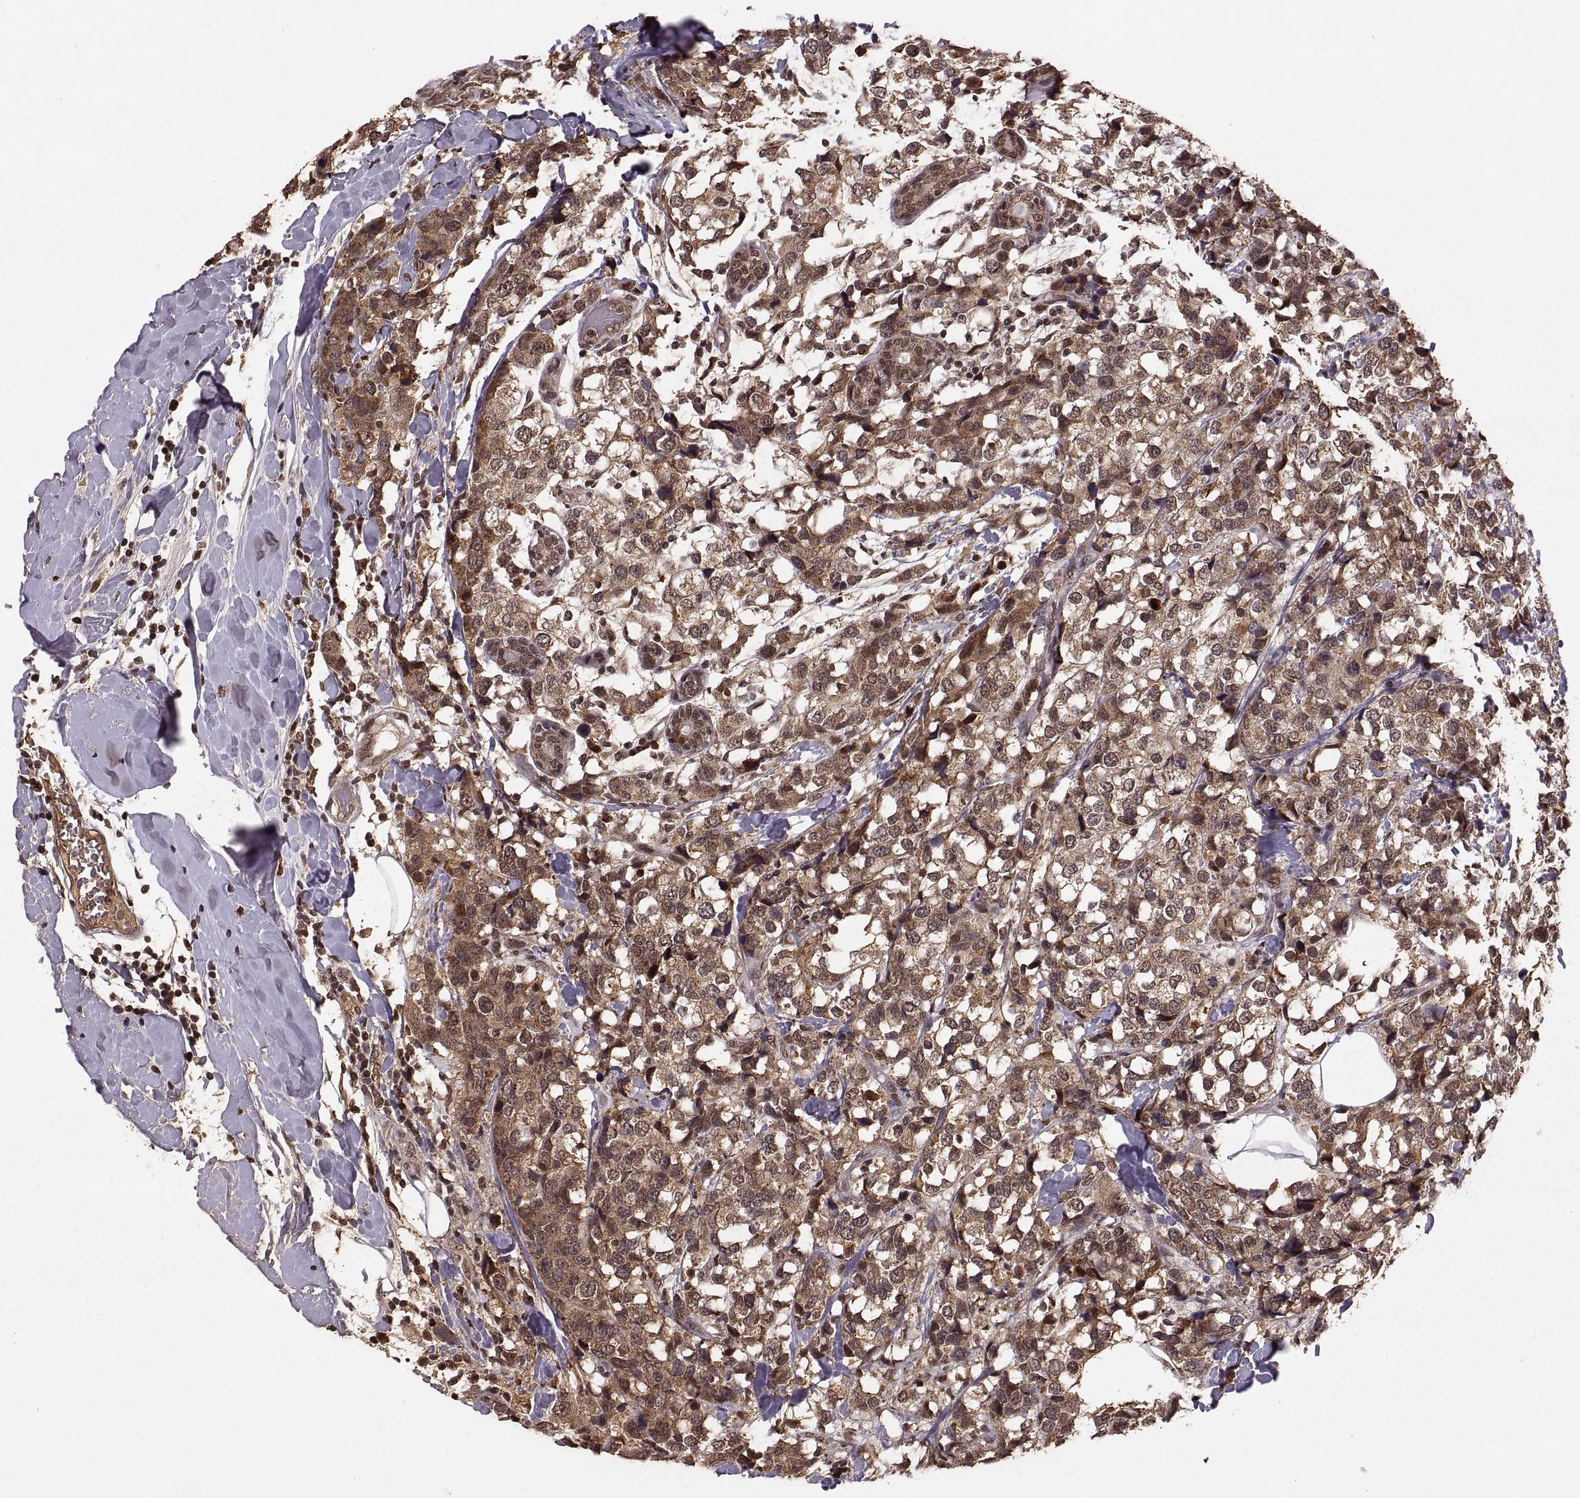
{"staining": {"intensity": "moderate", "quantity": ">75%", "location": "cytoplasmic/membranous,nuclear"}, "tissue": "breast cancer", "cell_type": "Tumor cells", "image_type": "cancer", "snomed": [{"axis": "morphology", "description": "Lobular carcinoma"}, {"axis": "topography", "description": "Breast"}], "caption": "Immunohistochemical staining of lobular carcinoma (breast) shows medium levels of moderate cytoplasmic/membranous and nuclear positivity in about >75% of tumor cells.", "gene": "RFT1", "patient": {"sex": "female", "age": 59}}